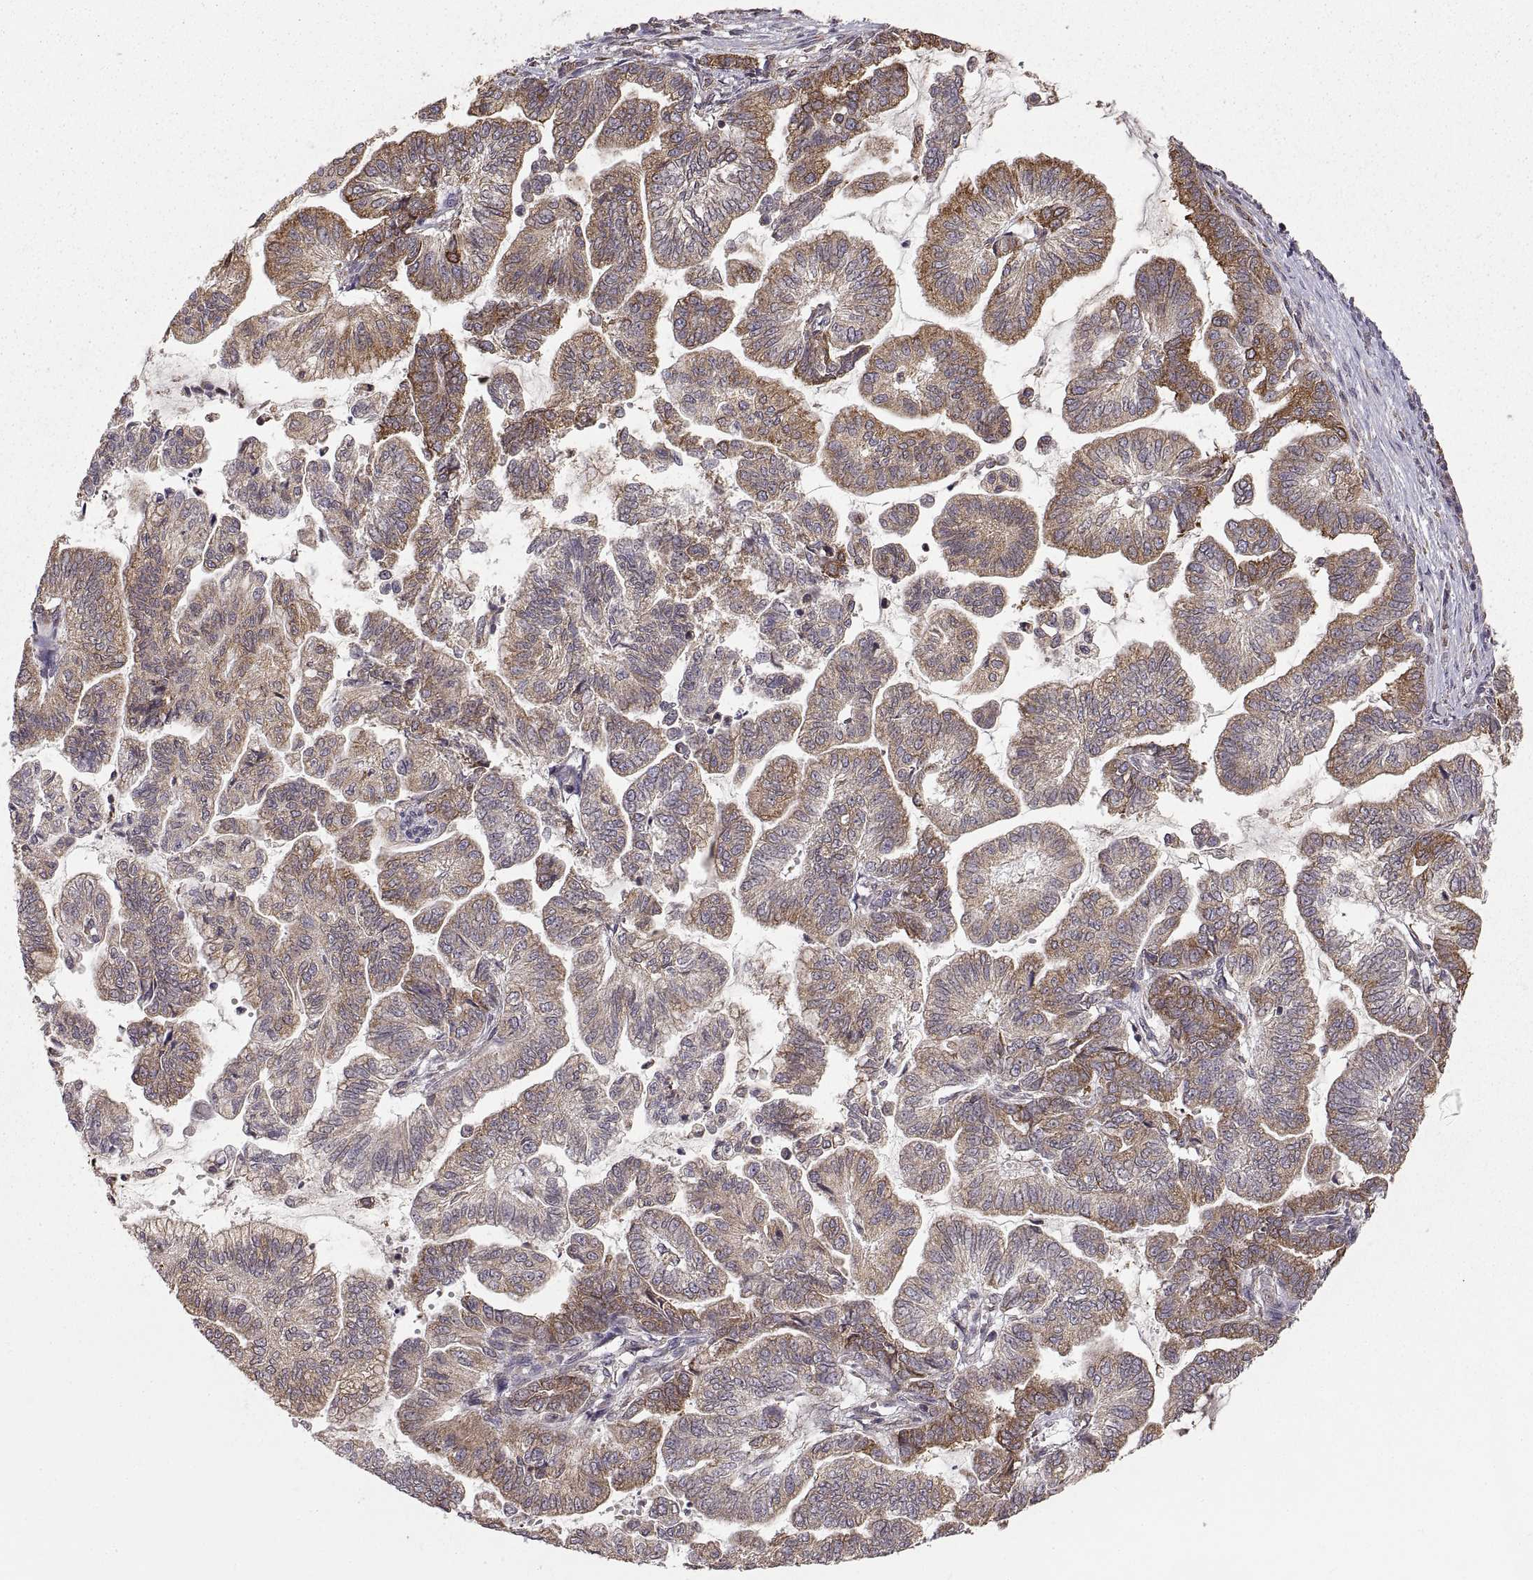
{"staining": {"intensity": "moderate", "quantity": "<25%", "location": "cytoplasmic/membranous"}, "tissue": "stomach cancer", "cell_type": "Tumor cells", "image_type": "cancer", "snomed": [{"axis": "morphology", "description": "Adenocarcinoma, NOS"}, {"axis": "topography", "description": "Stomach"}], "caption": "Adenocarcinoma (stomach) stained for a protein (brown) reveals moderate cytoplasmic/membranous positive positivity in about <25% of tumor cells.", "gene": "PDIA3", "patient": {"sex": "male", "age": 83}}